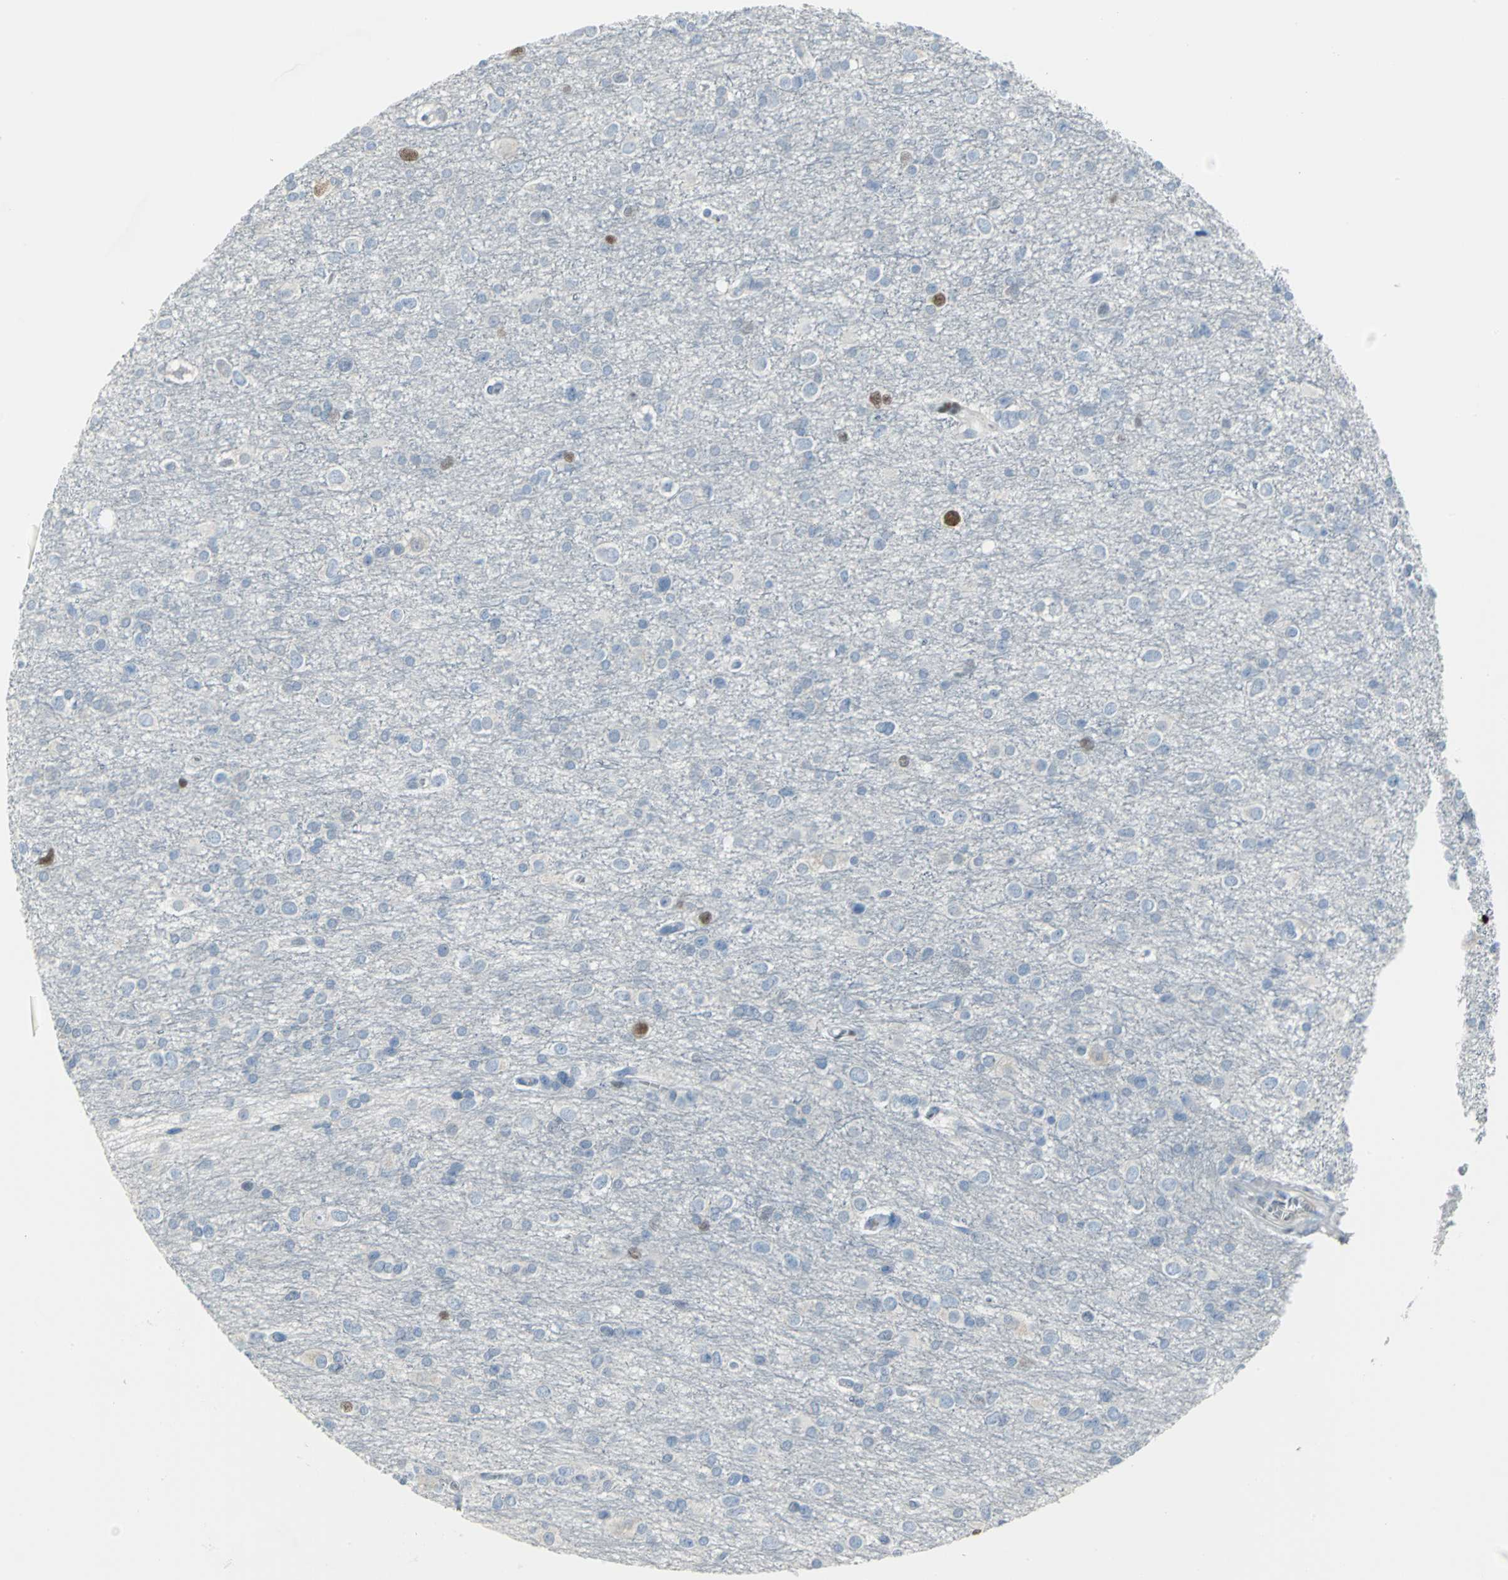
{"staining": {"intensity": "moderate", "quantity": "<25%", "location": "nuclear"}, "tissue": "glioma", "cell_type": "Tumor cells", "image_type": "cancer", "snomed": [{"axis": "morphology", "description": "Glioma, malignant, Low grade"}, {"axis": "topography", "description": "Brain"}], "caption": "An immunohistochemistry (IHC) micrograph of neoplastic tissue is shown. Protein staining in brown highlights moderate nuclear positivity in glioma within tumor cells.", "gene": "MCM3", "patient": {"sex": "male", "age": 42}}